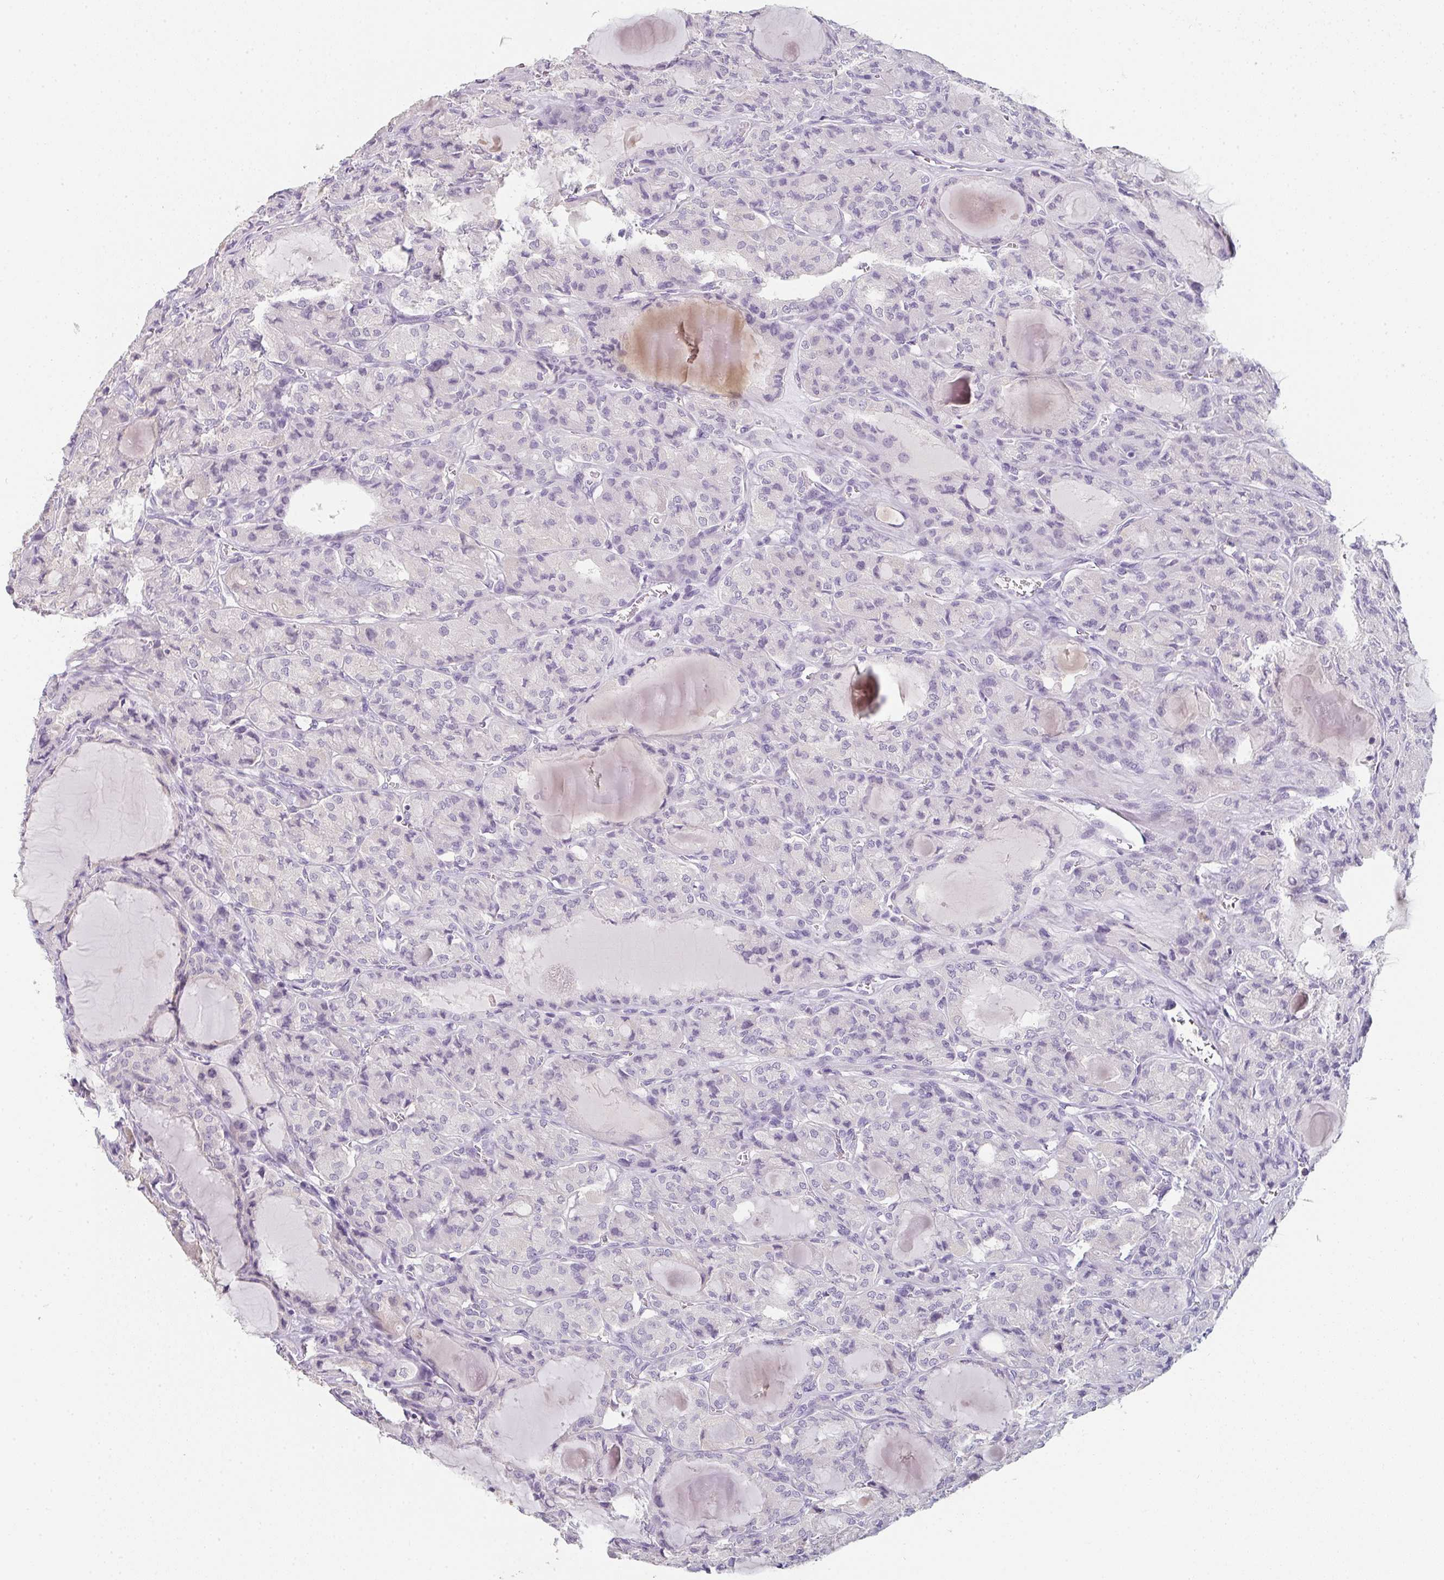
{"staining": {"intensity": "negative", "quantity": "none", "location": "none"}, "tissue": "thyroid cancer", "cell_type": "Tumor cells", "image_type": "cancer", "snomed": [{"axis": "morphology", "description": "Papillary adenocarcinoma, NOS"}, {"axis": "topography", "description": "Thyroid gland"}], "caption": "This photomicrograph is of thyroid cancer (papillary adenocarcinoma) stained with immunohistochemistry to label a protein in brown with the nuclei are counter-stained blue. There is no staining in tumor cells.", "gene": "C1QTNF8", "patient": {"sex": "male", "age": 87}}